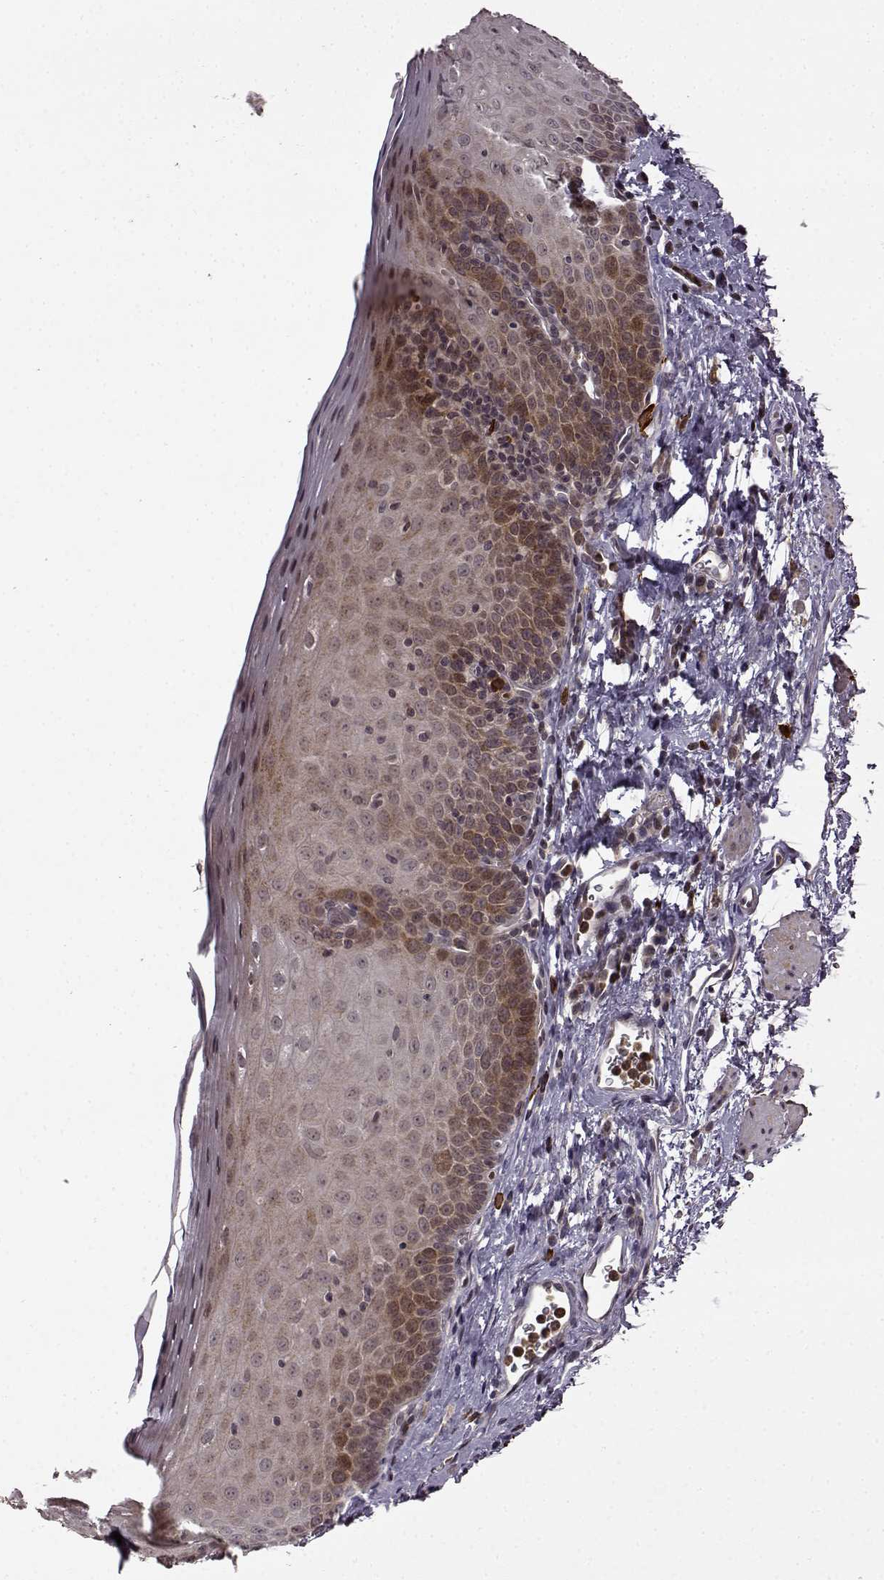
{"staining": {"intensity": "moderate", "quantity": "25%-75%", "location": "cytoplasmic/membranous"}, "tissue": "esophagus", "cell_type": "Squamous epithelial cells", "image_type": "normal", "snomed": [{"axis": "morphology", "description": "Normal tissue, NOS"}, {"axis": "topography", "description": "Esophagus"}], "caption": "Brown immunohistochemical staining in unremarkable esophagus displays moderate cytoplasmic/membranous positivity in about 25%-75% of squamous epithelial cells. (brown staining indicates protein expression, while blue staining denotes nuclei).", "gene": "TRMU", "patient": {"sex": "female", "age": 64}}